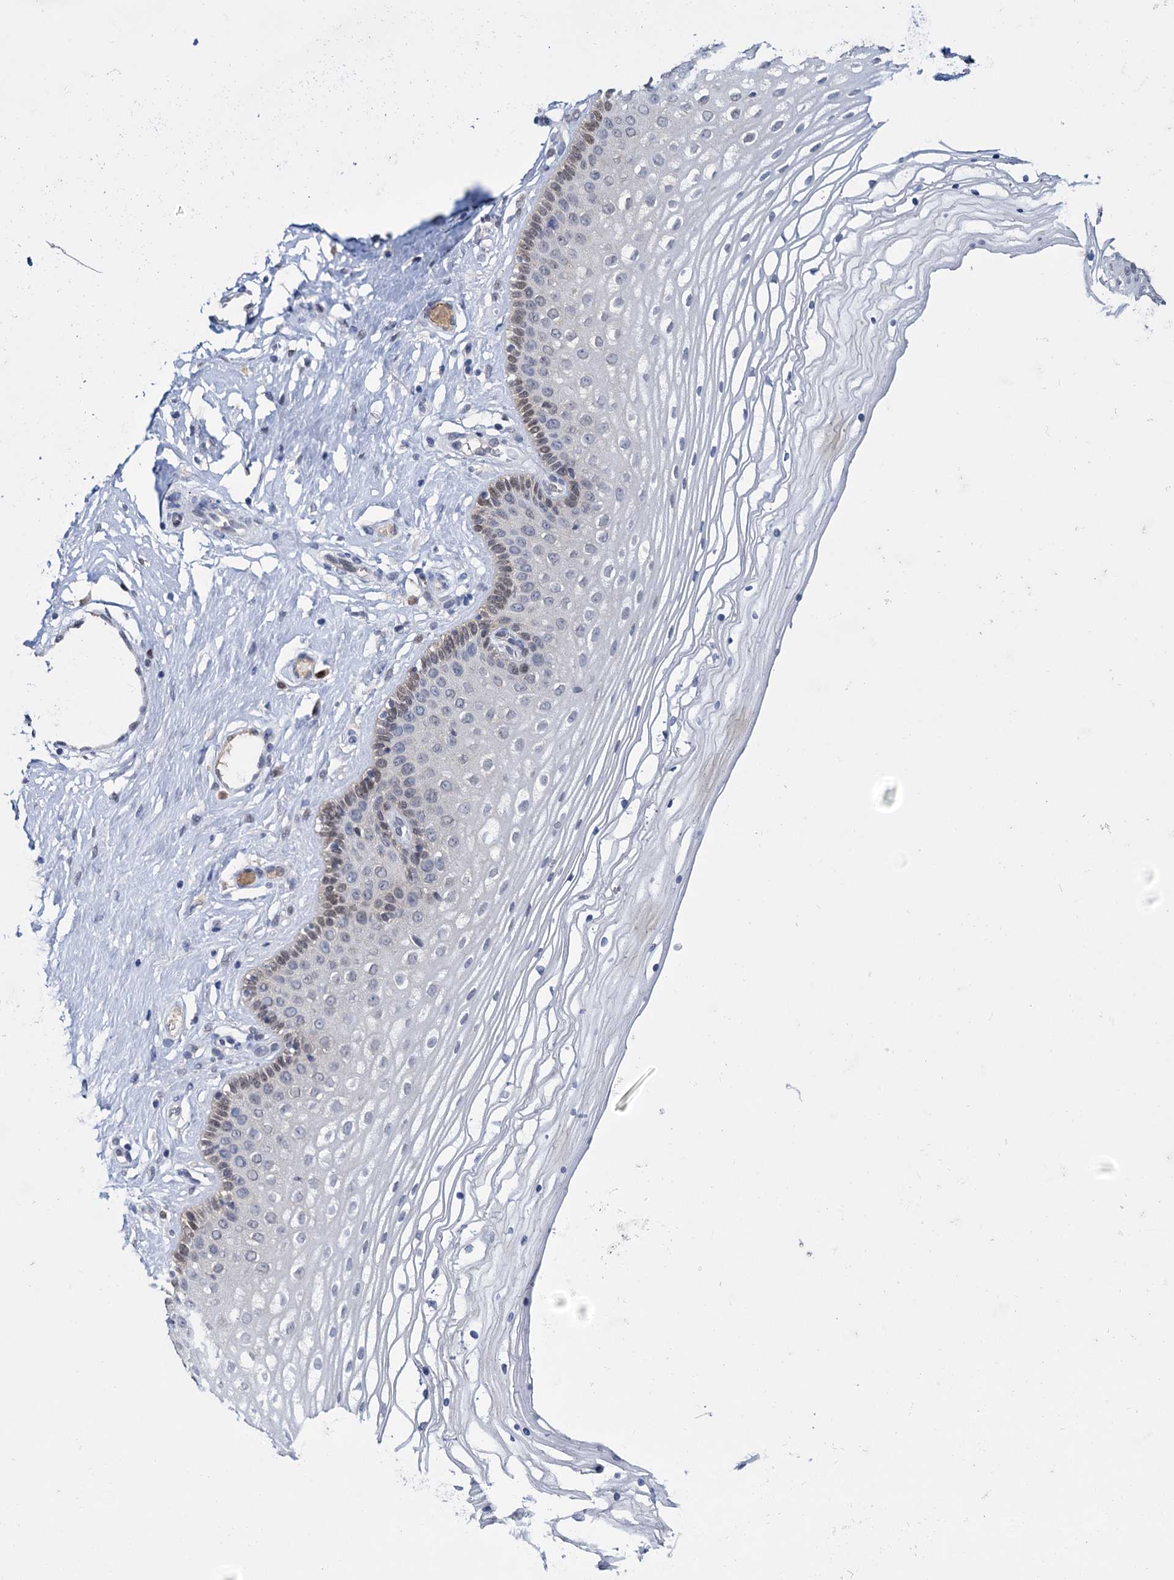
{"staining": {"intensity": "weak", "quantity": "<25%", "location": "cytoplasmic/membranous,nuclear"}, "tissue": "vagina", "cell_type": "Squamous epithelial cells", "image_type": "normal", "snomed": [{"axis": "morphology", "description": "Normal tissue, NOS"}, {"axis": "topography", "description": "Vagina"}], "caption": "A high-resolution image shows immunohistochemistry (IHC) staining of benign vagina, which reveals no significant positivity in squamous epithelial cells.", "gene": "GLO1", "patient": {"sex": "female", "age": 46}}